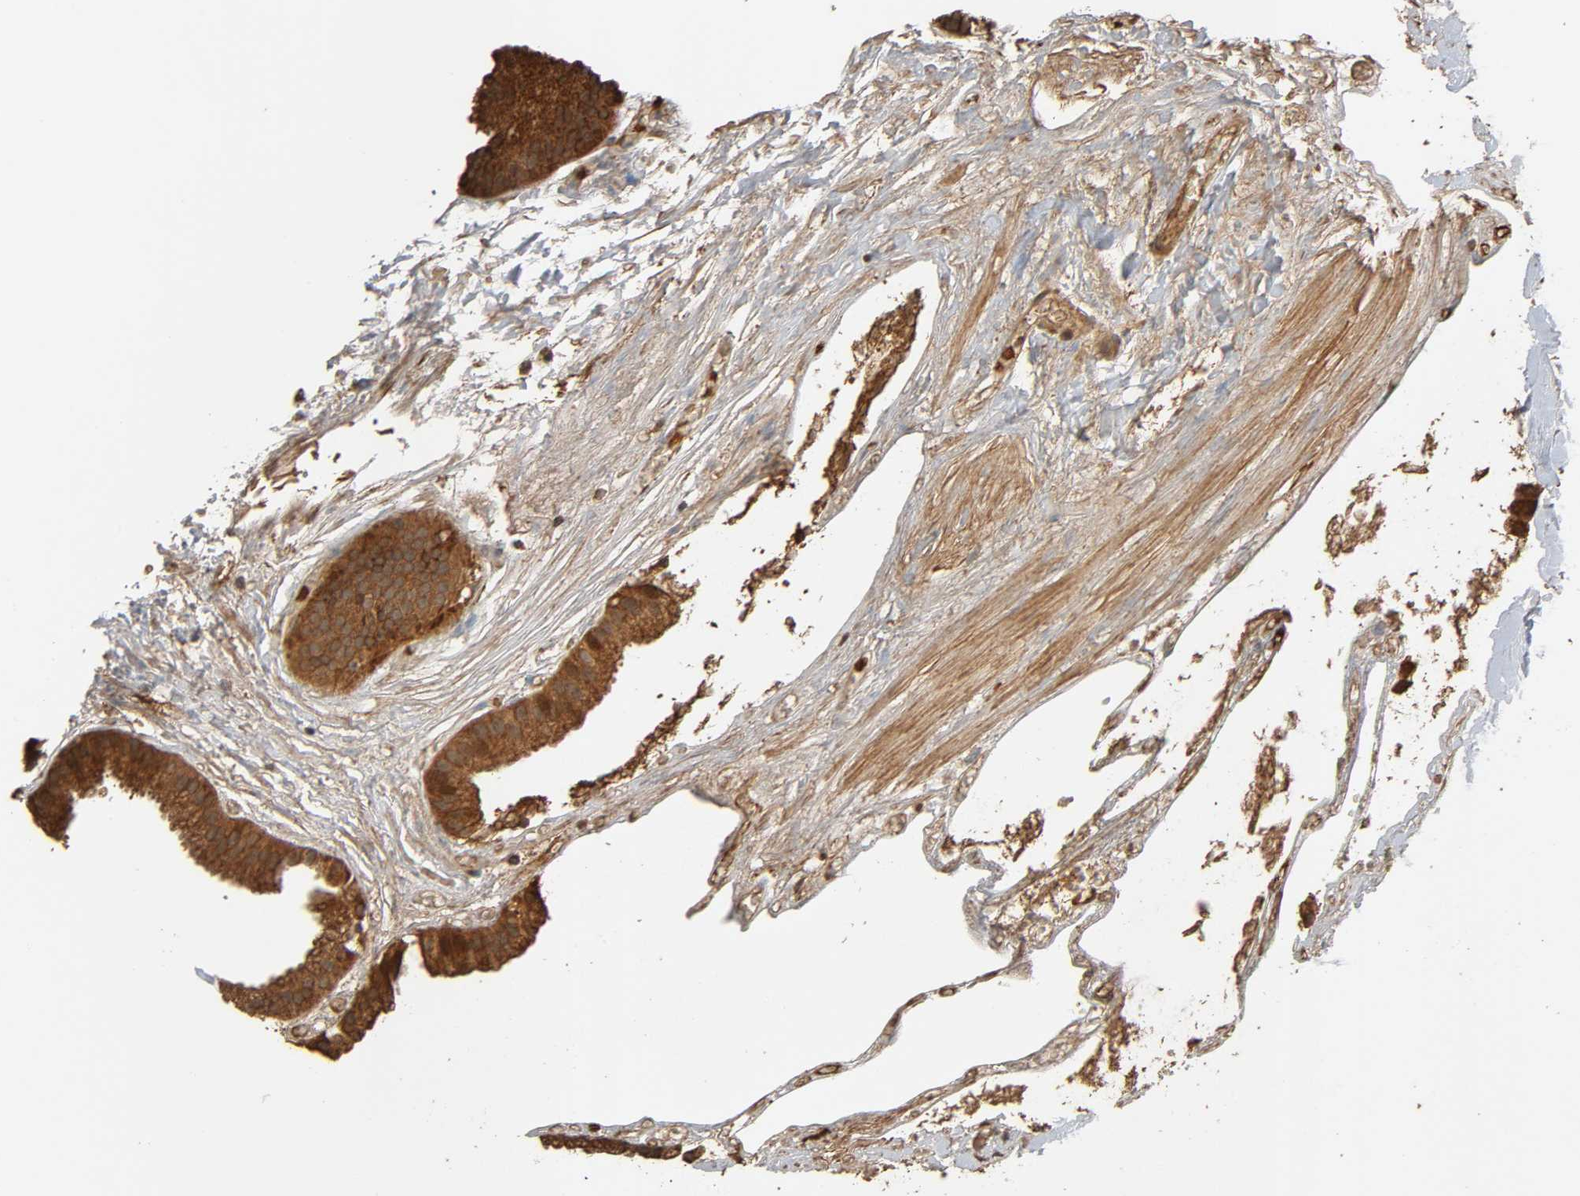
{"staining": {"intensity": "strong", "quantity": ">75%", "location": "cytoplasmic/membranous"}, "tissue": "gallbladder", "cell_type": "Glandular cells", "image_type": "normal", "snomed": [{"axis": "morphology", "description": "Normal tissue, NOS"}, {"axis": "topography", "description": "Gallbladder"}], "caption": "DAB (3,3'-diaminobenzidine) immunohistochemical staining of benign human gallbladder reveals strong cytoplasmic/membranous protein positivity in about >75% of glandular cells.", "gene": "MAP3K8", "patient": {"sex": "female", "age": 63}}